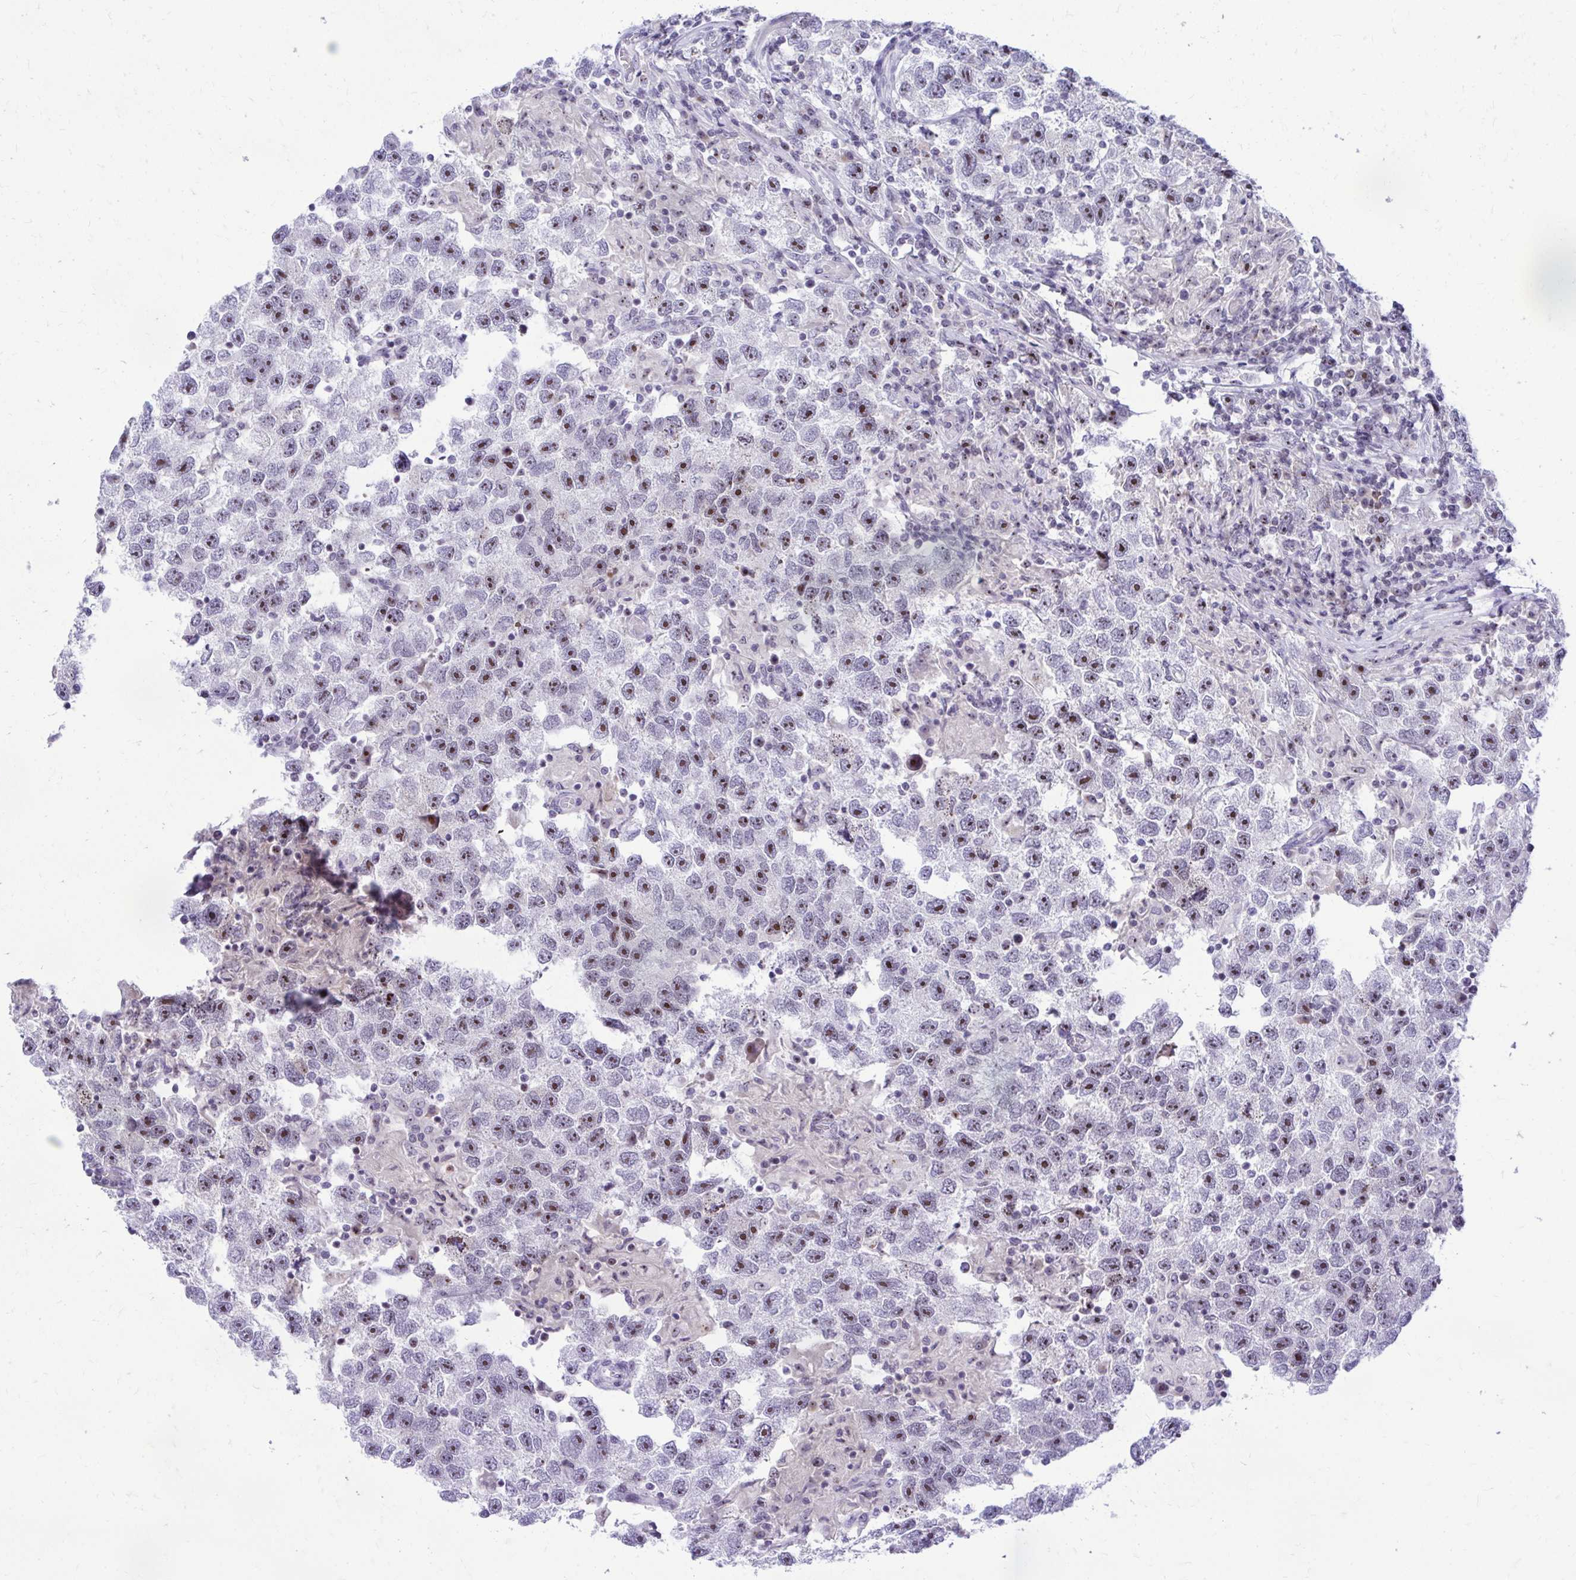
{"staining": {"intensity": "moderate", "quantity": "25%-75%", "location": "nuclear"}, "tissue": "testis cancer", "cell_type": "Tumor cells", "image_type": "cancer", "snomed": [{"axis": "morphology", "description": "Seminoma, NOS"}, {"axis": "topography", "description": "Testis"}], "caption": "Immunohistochemical staining of human testis cancer displays medium levels of moderate nuclear positivity in approximately 25%-75% of tumor cells.", "gene": "NIFK", "patient": {"sex": "male", "age": 26}}